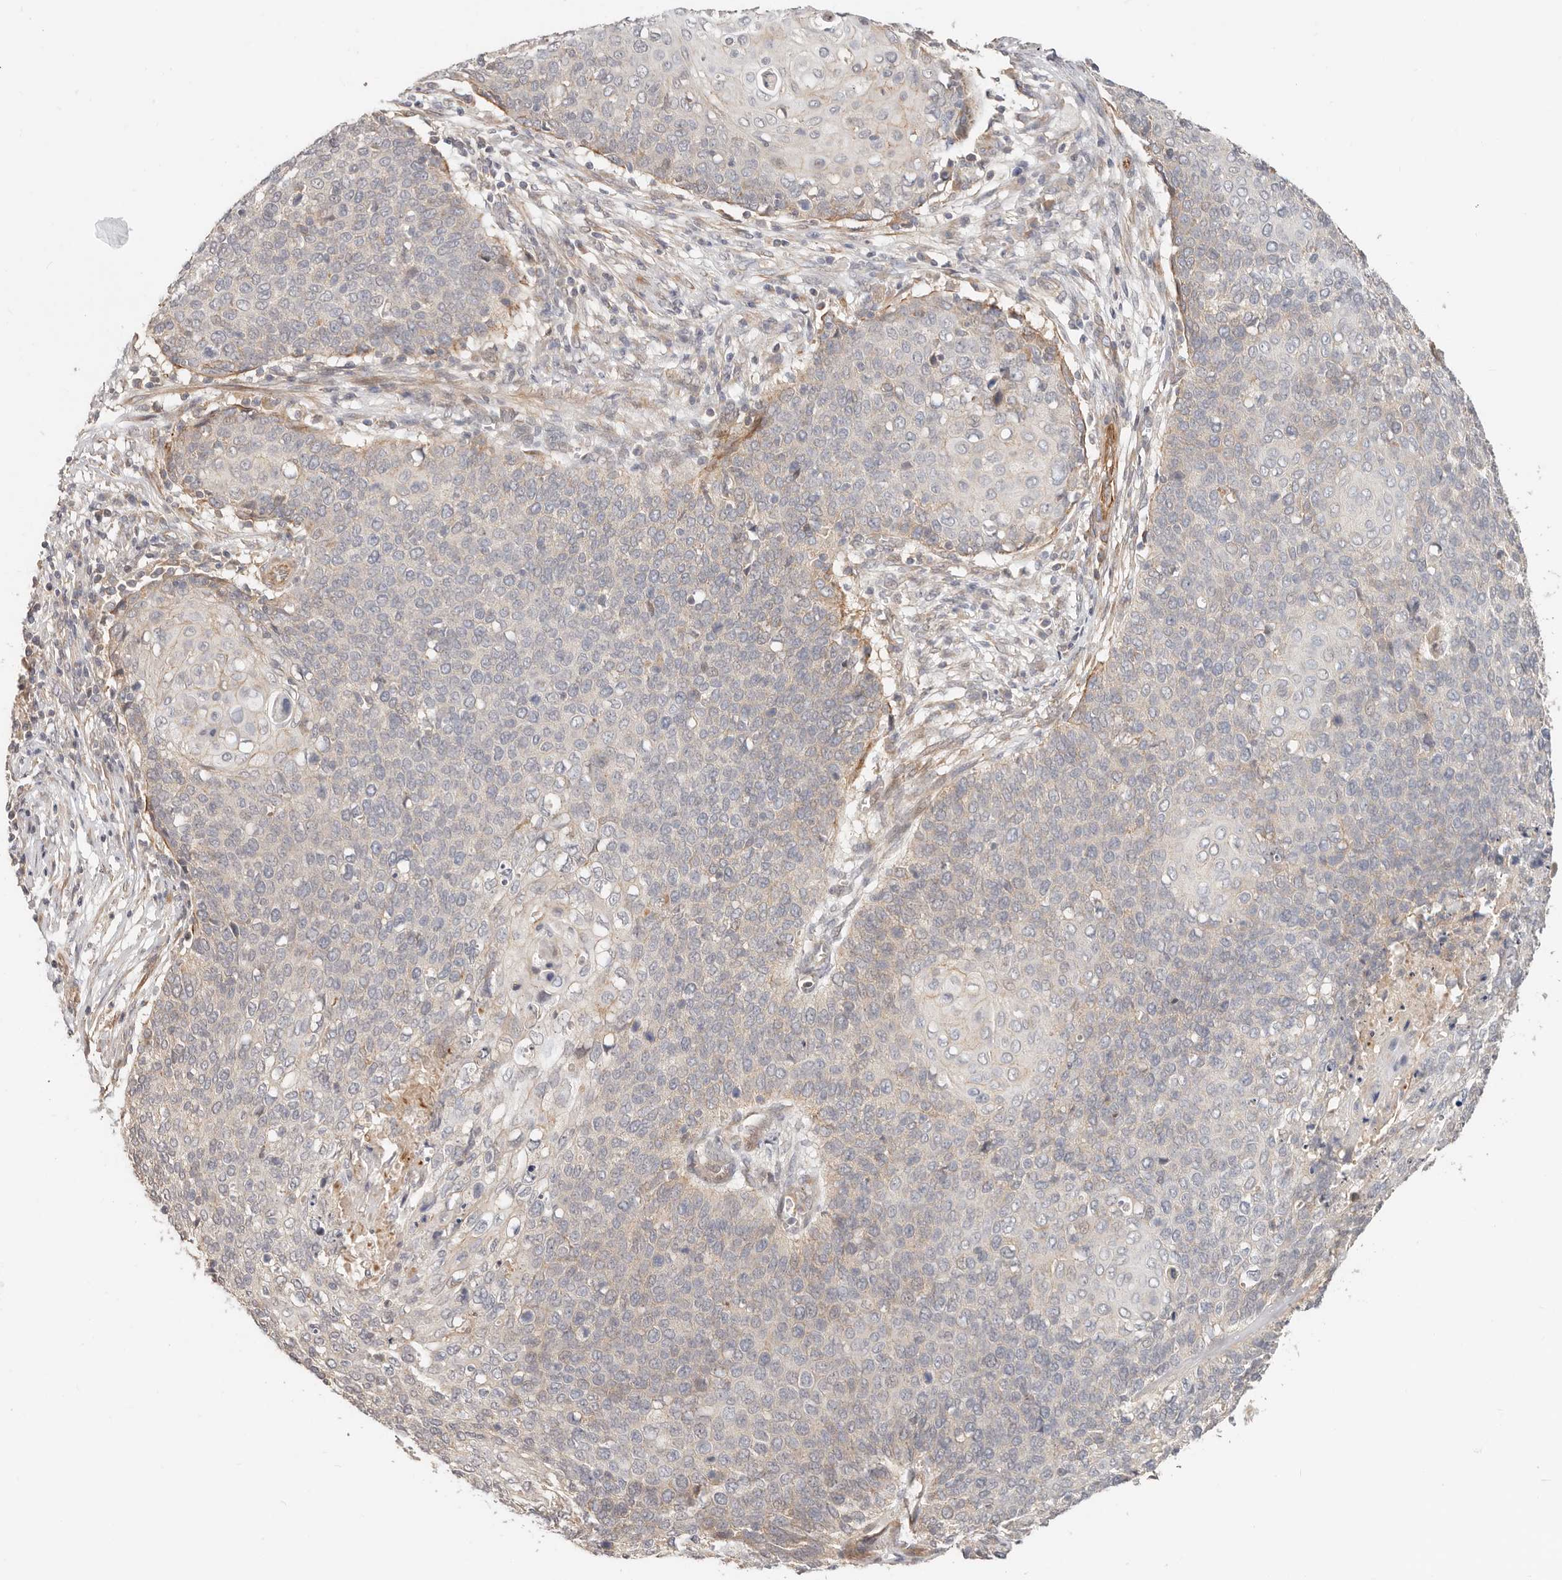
{"staining": {"intensity": "weak", "quantity": "<25%", "location": "cytoplasmic/membranous"}, "tissue": "cervical cancer", "cell_type": "Tumor cells", "image_type": "cancer", "snomed": [{"axis": "morphology", "description": "Squamous cell carcinoma, NOS"}, {"axis": "topography", "description": "Cervix"}], "caption": "IHC photomicrograph of neoplastic tissue: human cervical cancer stained with DAB demonstrates no significant protein positivity in tumor cells.", "gene": "ZRANB1", "patient": {"sex": "female", "age": 39}}